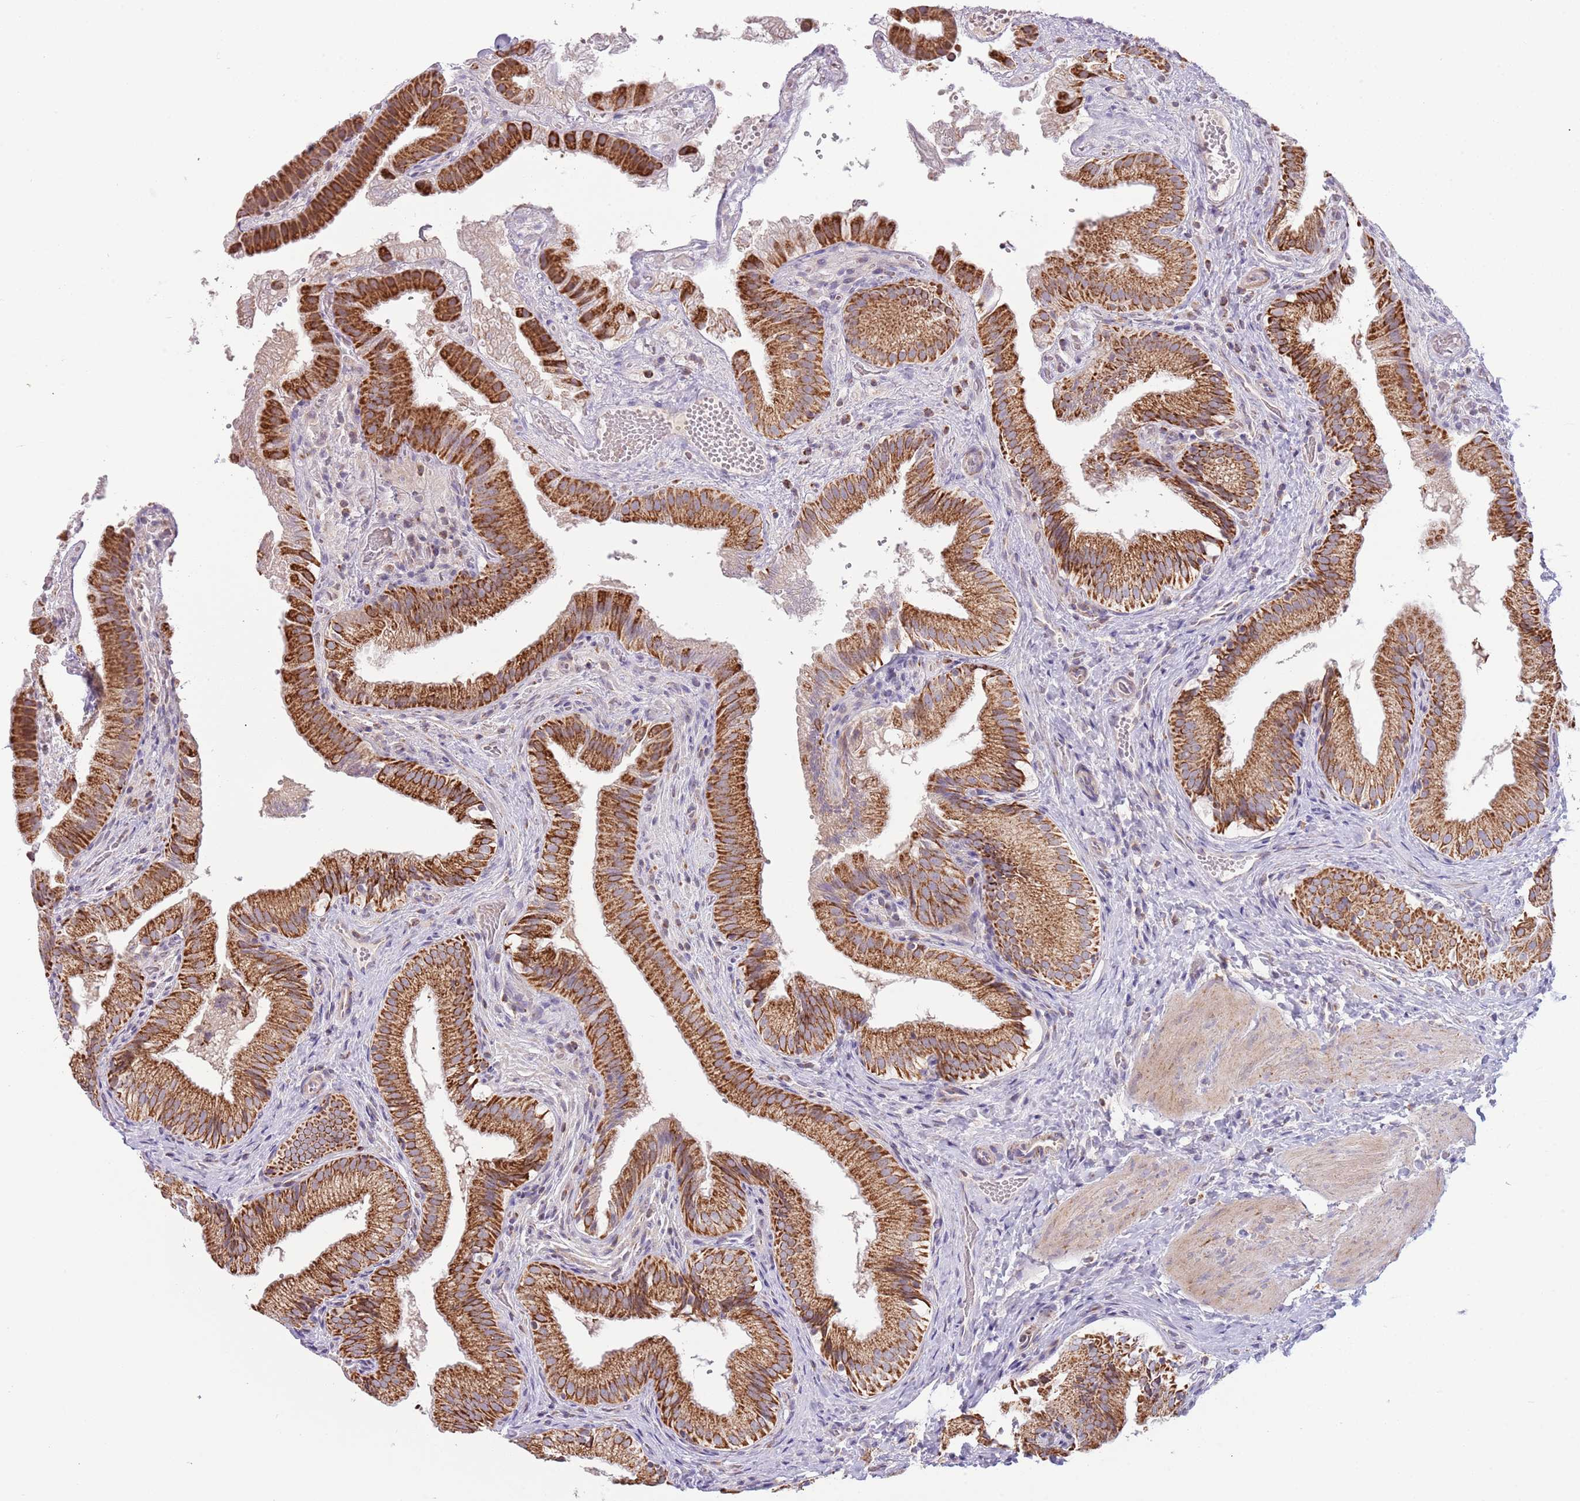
{"staining": {"intensity": "strong", "quantity": ">75%", "location": "cytoplasmic/membranous"}, "tissue": "gallbladder", "cell_type": "Glandular cells", "image_type": "normal", "snomed": [{"axis": "morphology", "description": "Normal tissue, NOS"}, {"axis": "topography", "description": "Gallbladder"}], "caption": "This is a histology image of IHC staining of unremarkable gallbladder, which shows strong positivity in the cytoplasmic/membranous of glandular cells.", "gene": "LHX6", "patient": {"sex": "female", "age": 30}}